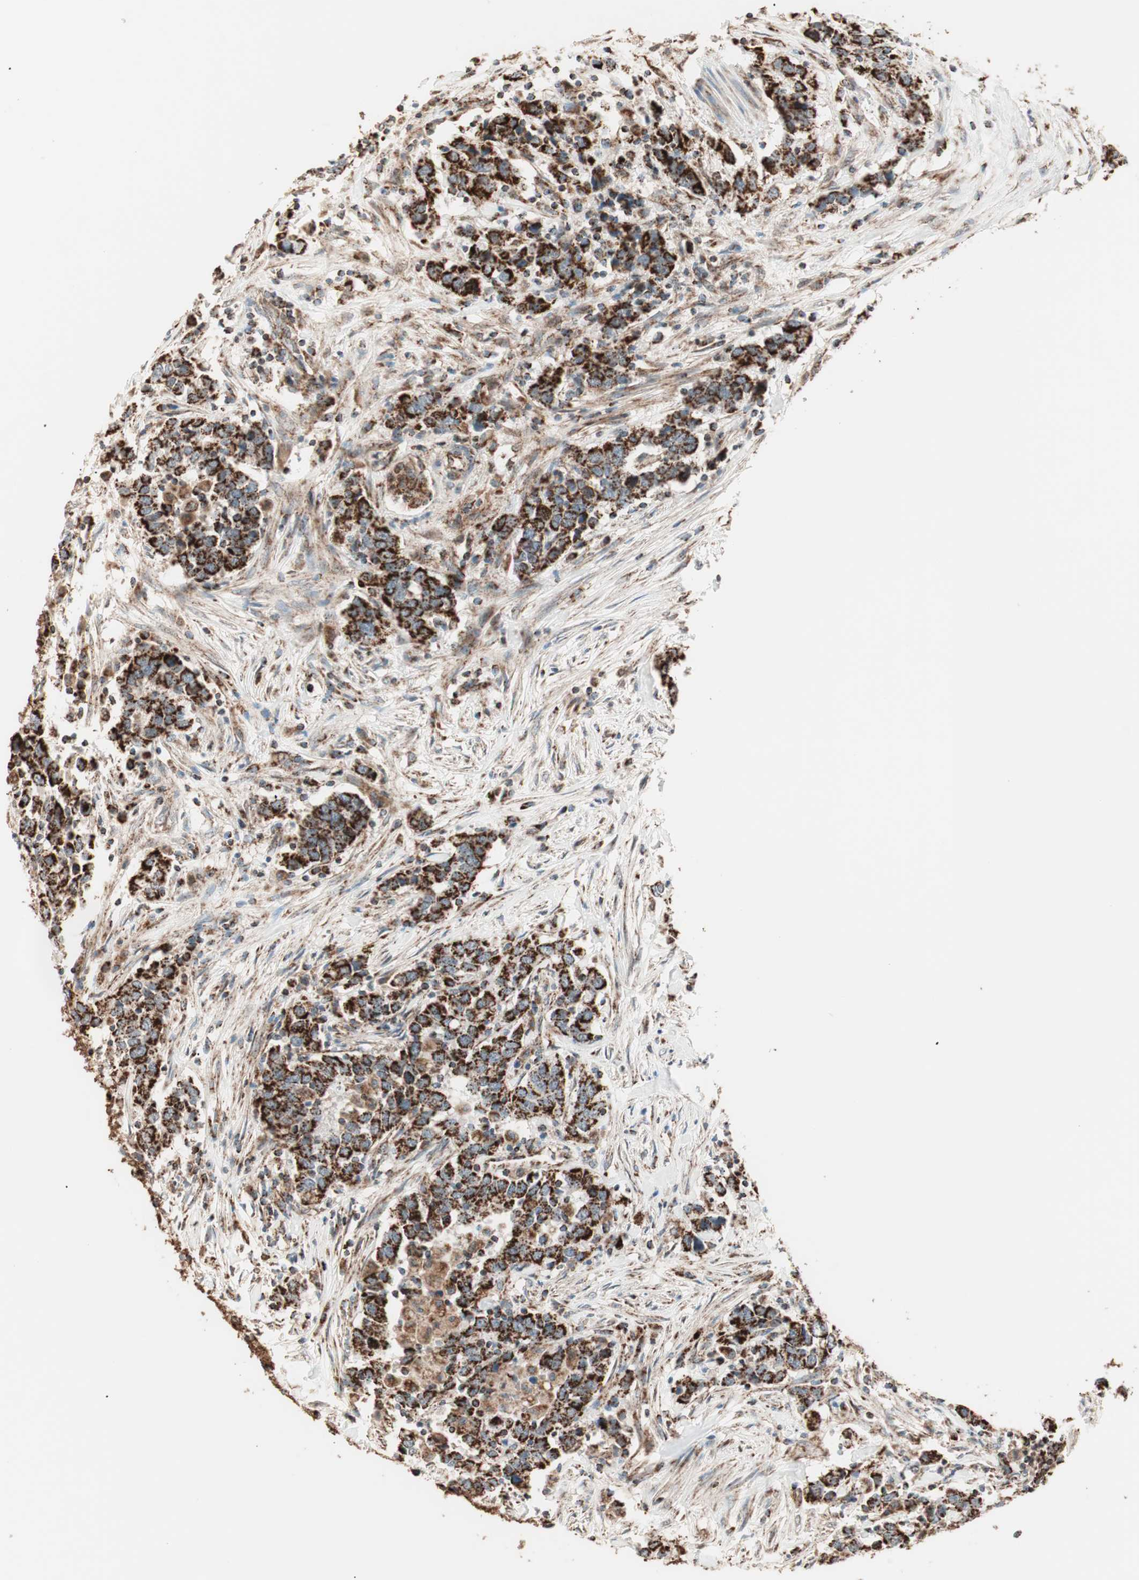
{"staining": {"intensity": "strong", "quantity": ">75%", "location": "cytoplasmic/membranous"}, "tissue": "urothelial cancer", "cell_type": "Tumor cells", "image_type": "cancer", "snomed": [{"axis": "morphology", "description": "Urothelial carcinoma, High grade"}, {"axis": "topography", "description": "Urinary bladder"}], "caption": "An image of urothelial cancer stained for a protein displays strong cytoplasmic/membranous brown staining in tumor cells. (Stains: DAB in brown, nuclei in blue, Microscopy: brightfield microscopy at high magnification).", "gene": "TOMM22", "patient": {"sex": "male", "age": 61}}